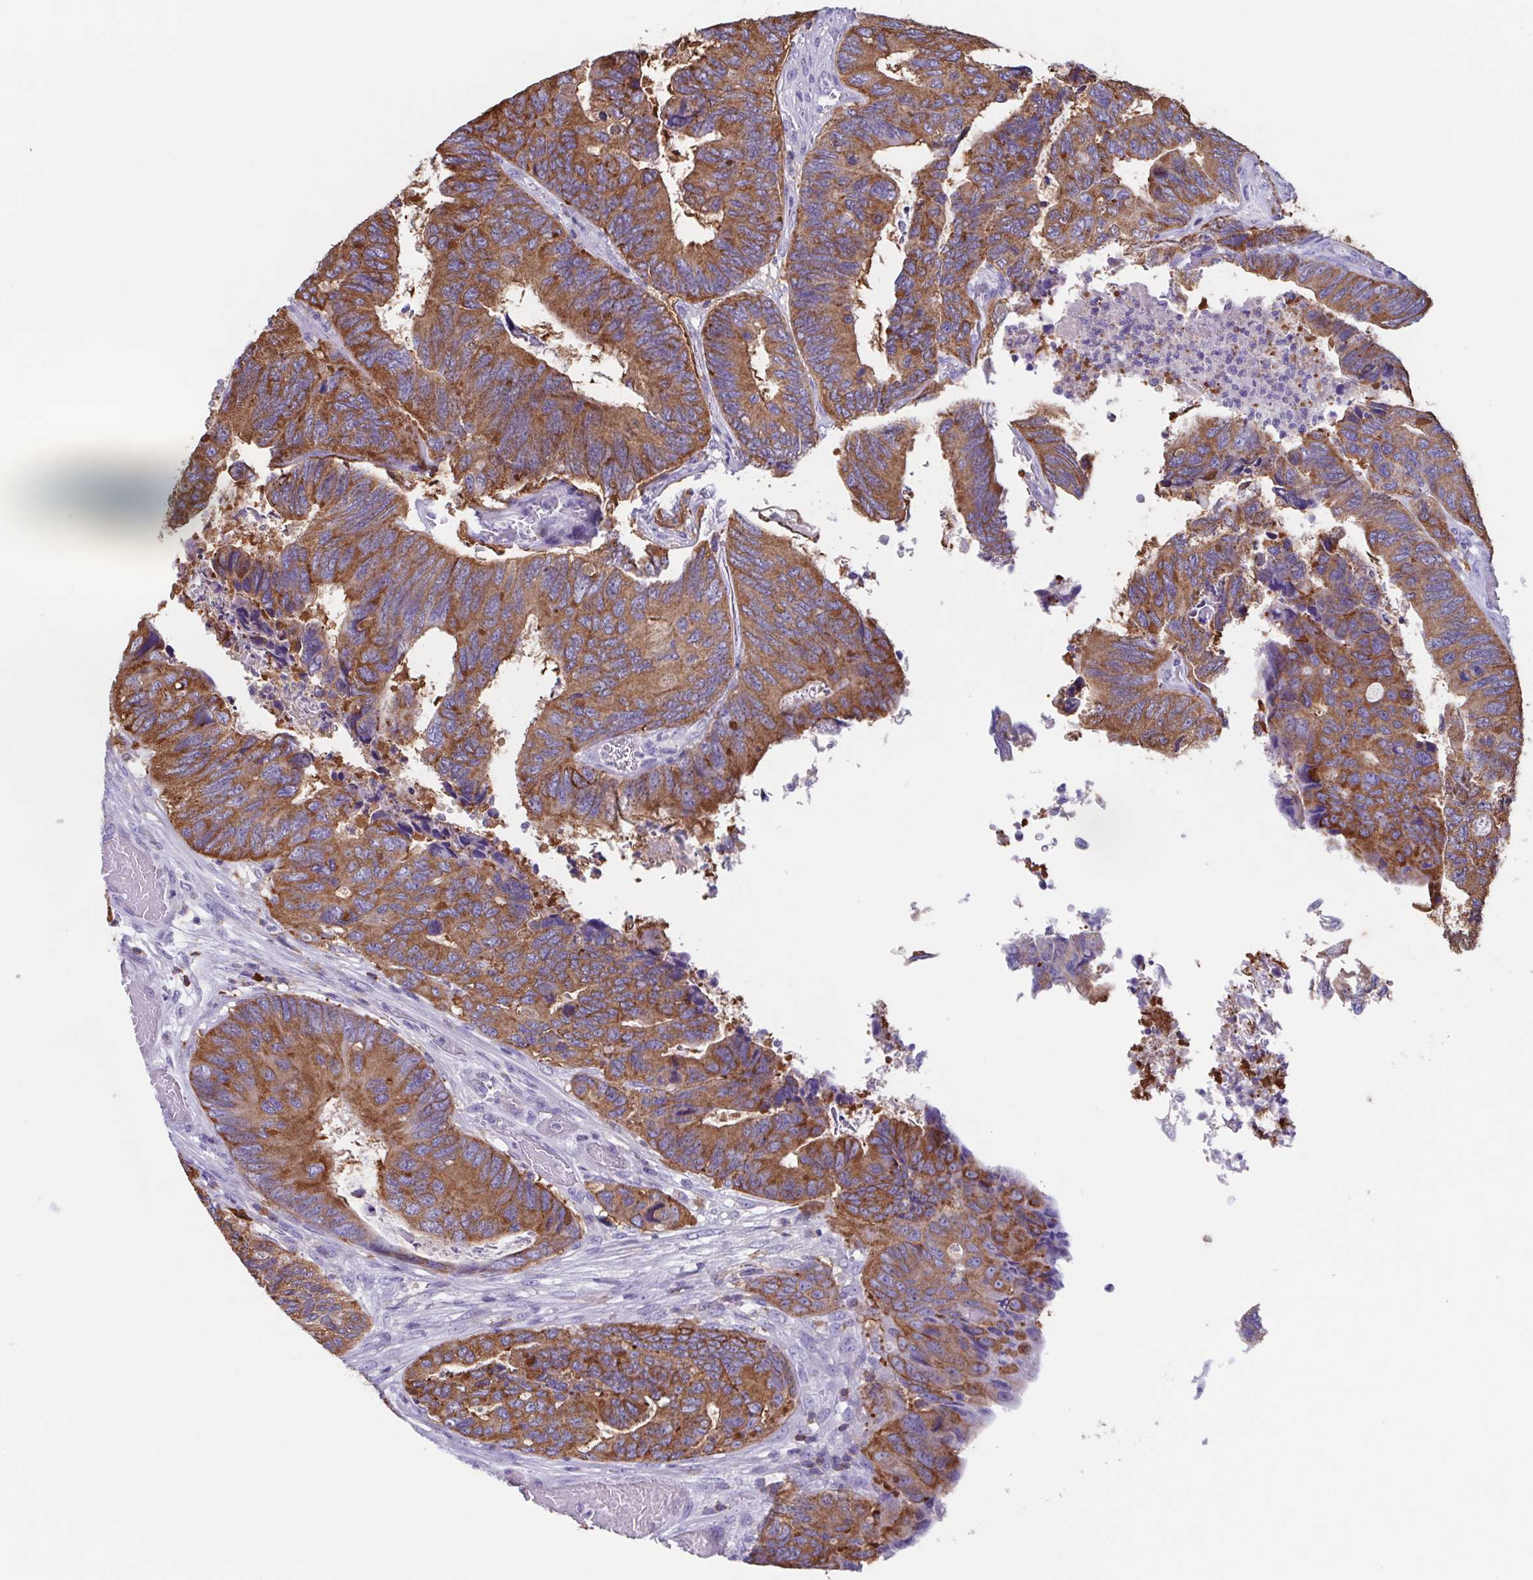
{"staining": {"intensity": "moderate", "quantity": "25%-75%", "location": "cytoplasmic/membranous"}, "tissue": "colorectal cancer", "cell_type": "Tumor cells", "image_type": "cancer", "snomed": [{"axis": "morphology", "description": "Adenocarcinoma, NOS"}, {"axis": "topography", "description": "Colon"}], "caption": "High-power microscopy captured an immunohistochemistry histopathology image of adenocarcinoma (colorectal), revealing moderate cytoplasmic/membranous expression in about 25%-75% of tumor cells.", "gene": "TPD52", "patient": {"sex": "female", "age": 67}}